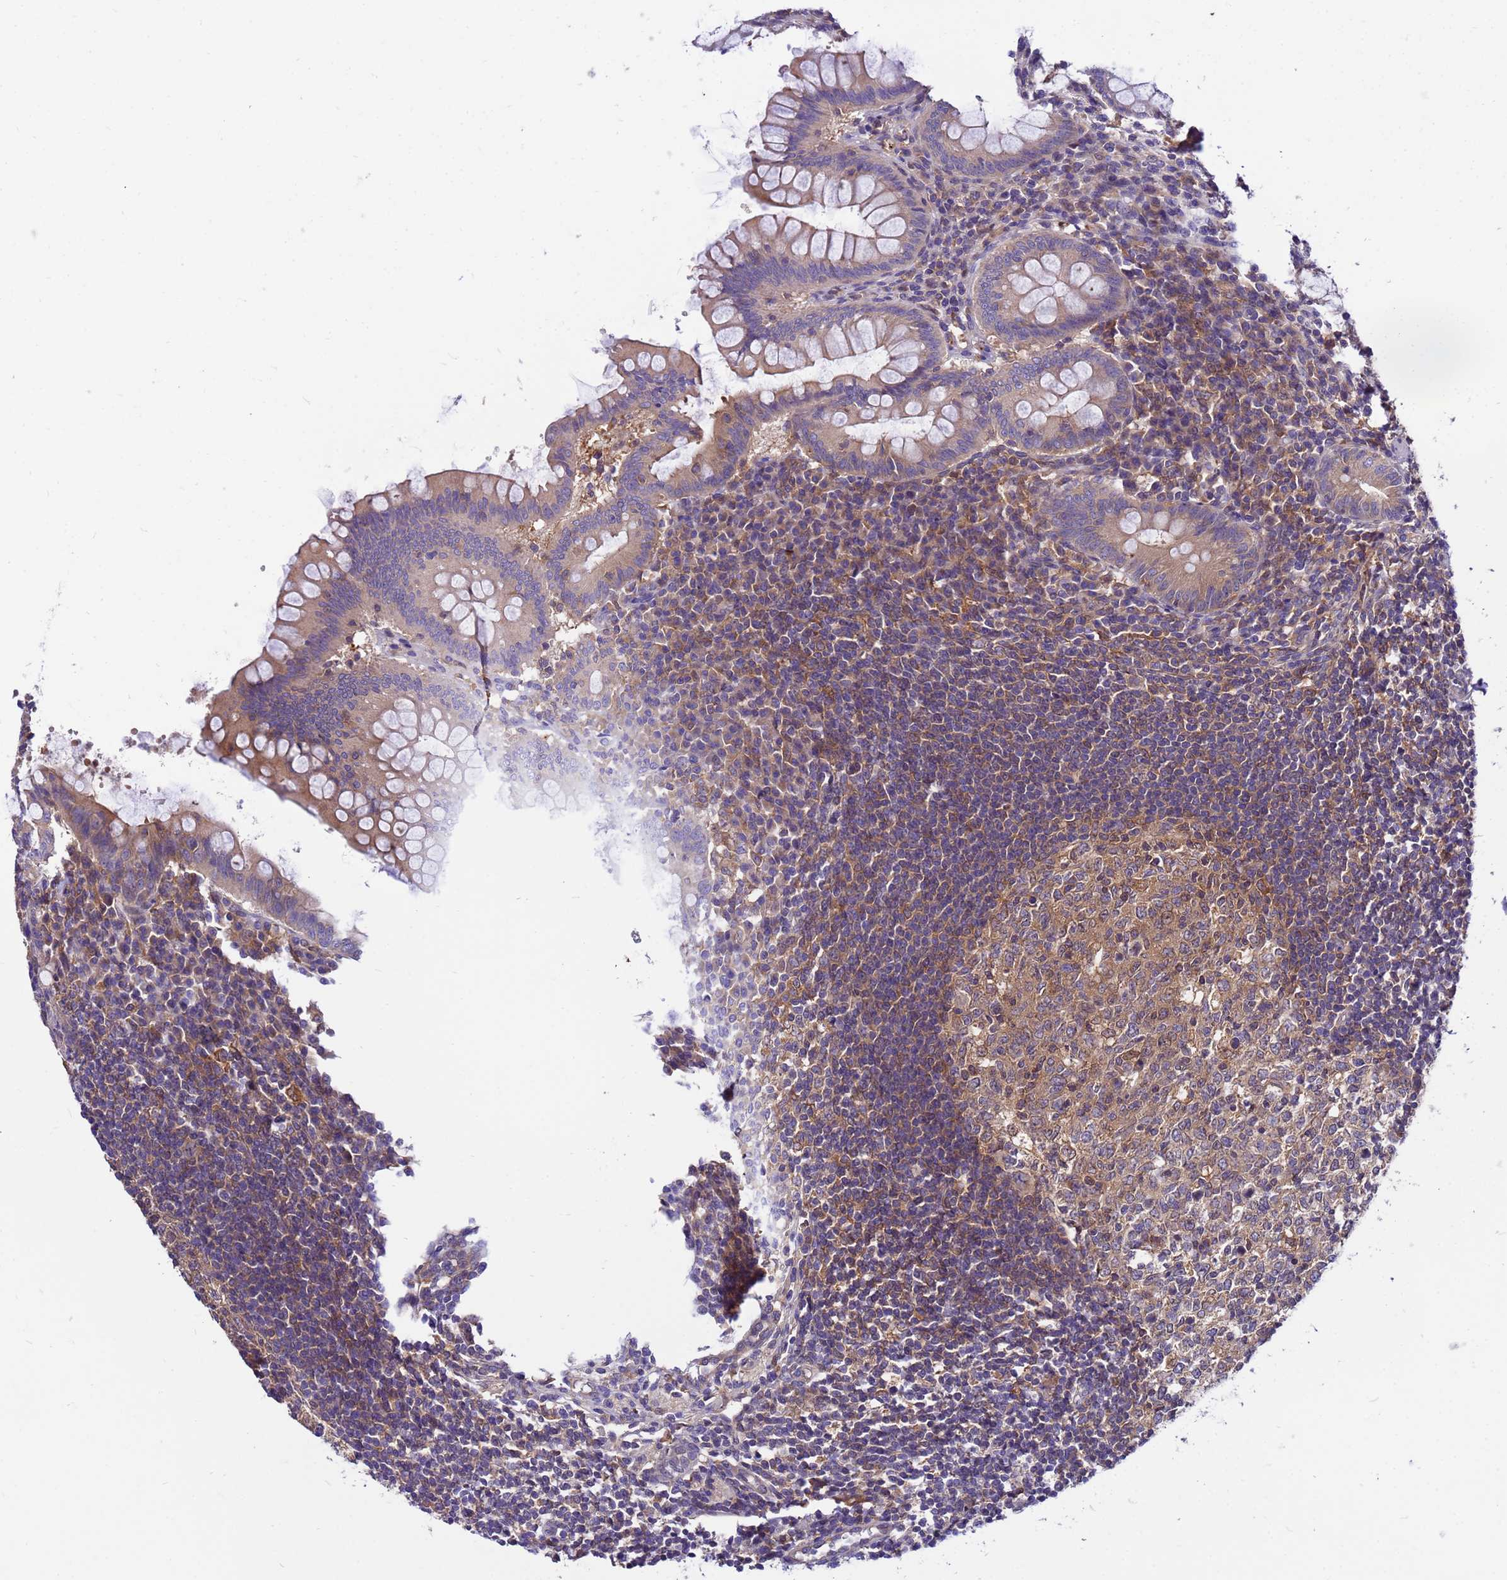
{"staining": {"intensity": "moderate", "quantity": "25%-75%", "location": "cytoplasmic/membranous"}, "tissue": "appendix", "cell_type": "Glandular cells", "image_type": "normal", "snomed": [{"axis": "morphology", "description": "Normal tissue, NOS"}, {"axis": "topography", "description": "Appendix"}], "caption": "This photomicrograph shows immunohistochemistry staining of normal appendix, with medium moderate cytoplasmic/membranous staining in approximately 25%-75% of glandular cells.", "gene": "GET3", "patient": {"sex": "female", "age": 33}}